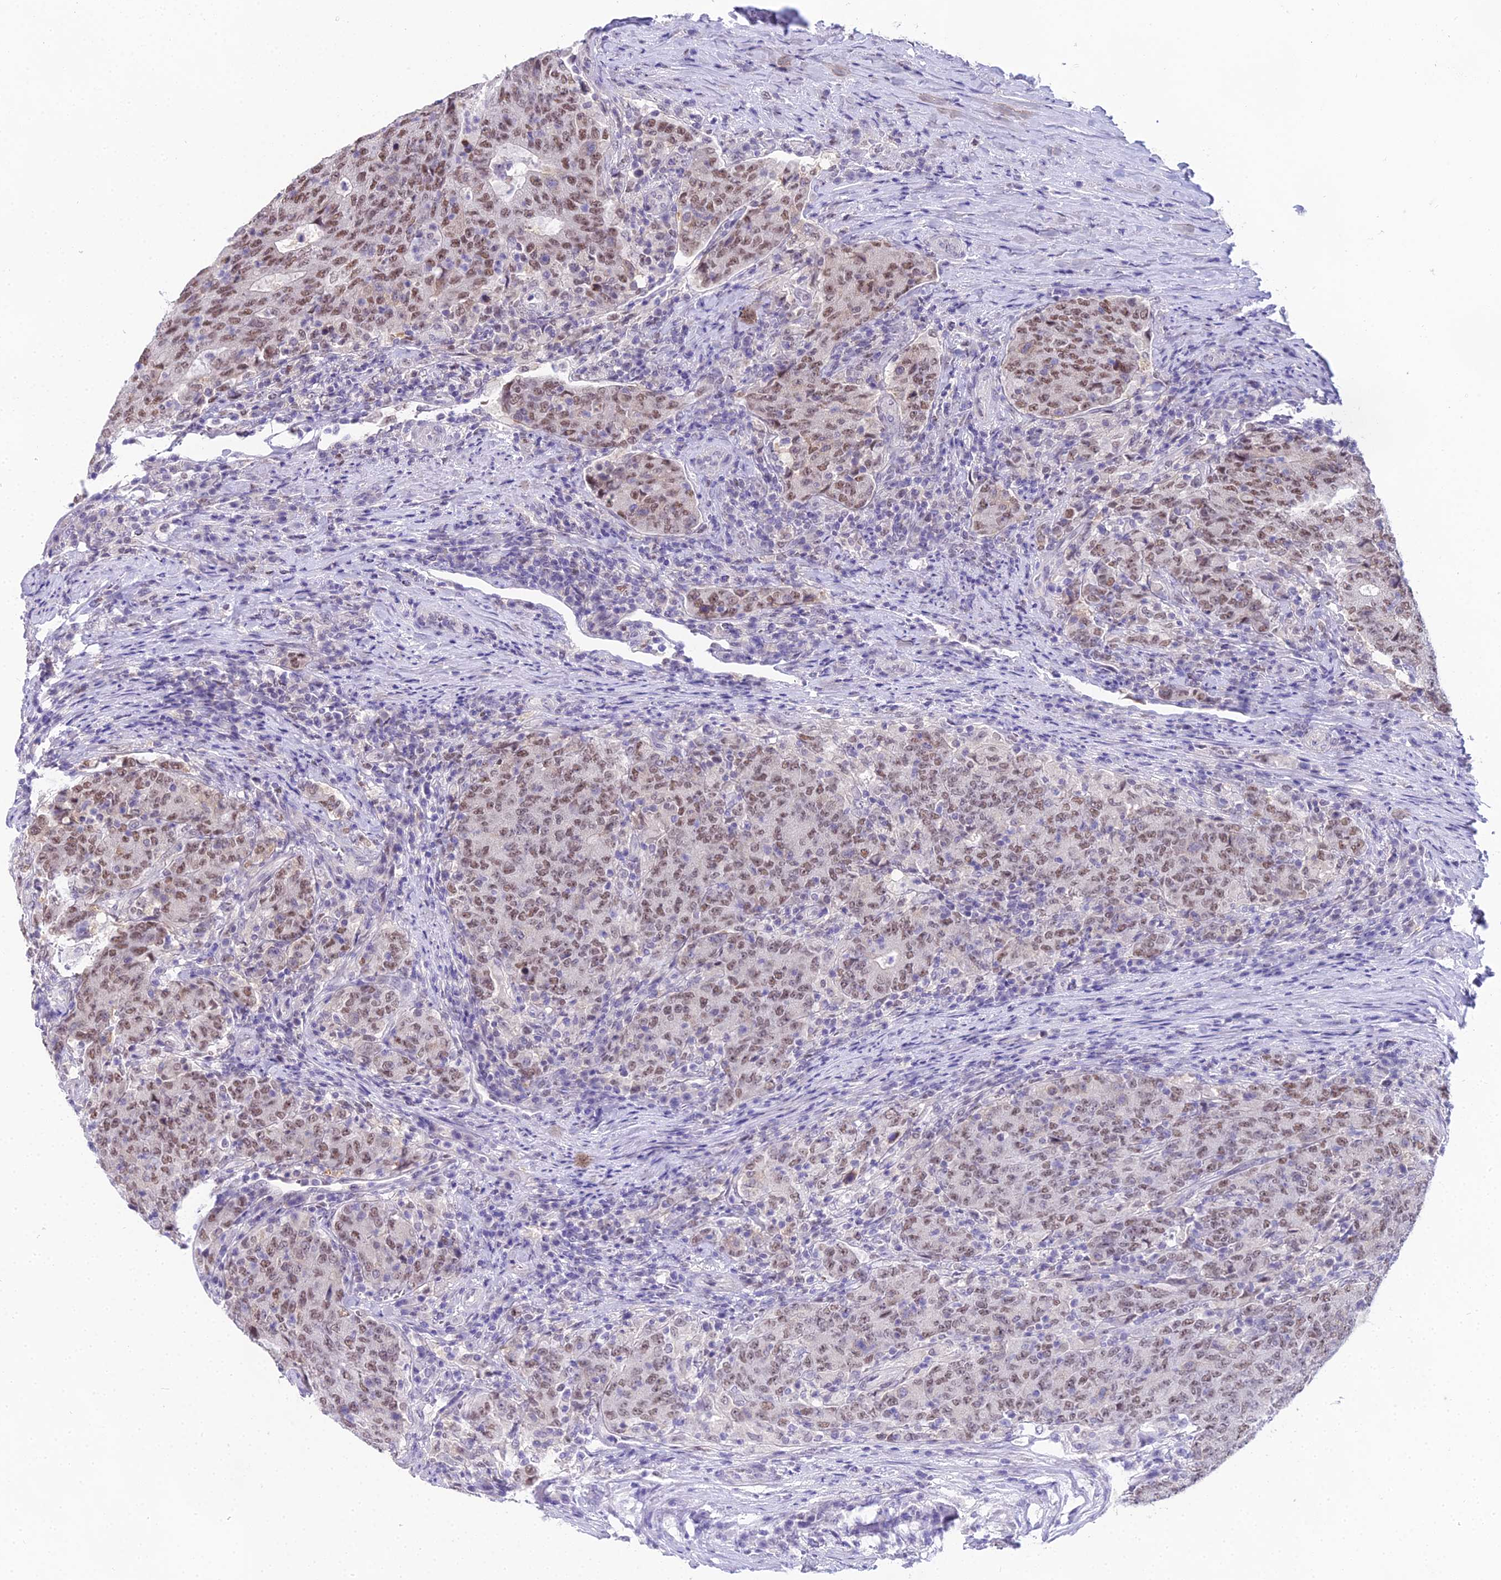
{"staining": {"intensity": "moderate", "quantity": ">75%", "location": "nuclear"}, "tissue": "colorectal cancer", "cell_type": "Tumor cells", "image_type": "cancer", "snomed": [{"axis": "morphology", "description": "Adenocarcinoma, NOS"}, {"axis": "topography", "description": "Colon"}], "caption": "Tumor cells exhibit medium levels of moderate nuclear expression in approximately >75% of cells in human colorectal cancer (adenocarcinoma).", "gene": "MAT2A", "patient": {"sex": "female", "age": 75}}